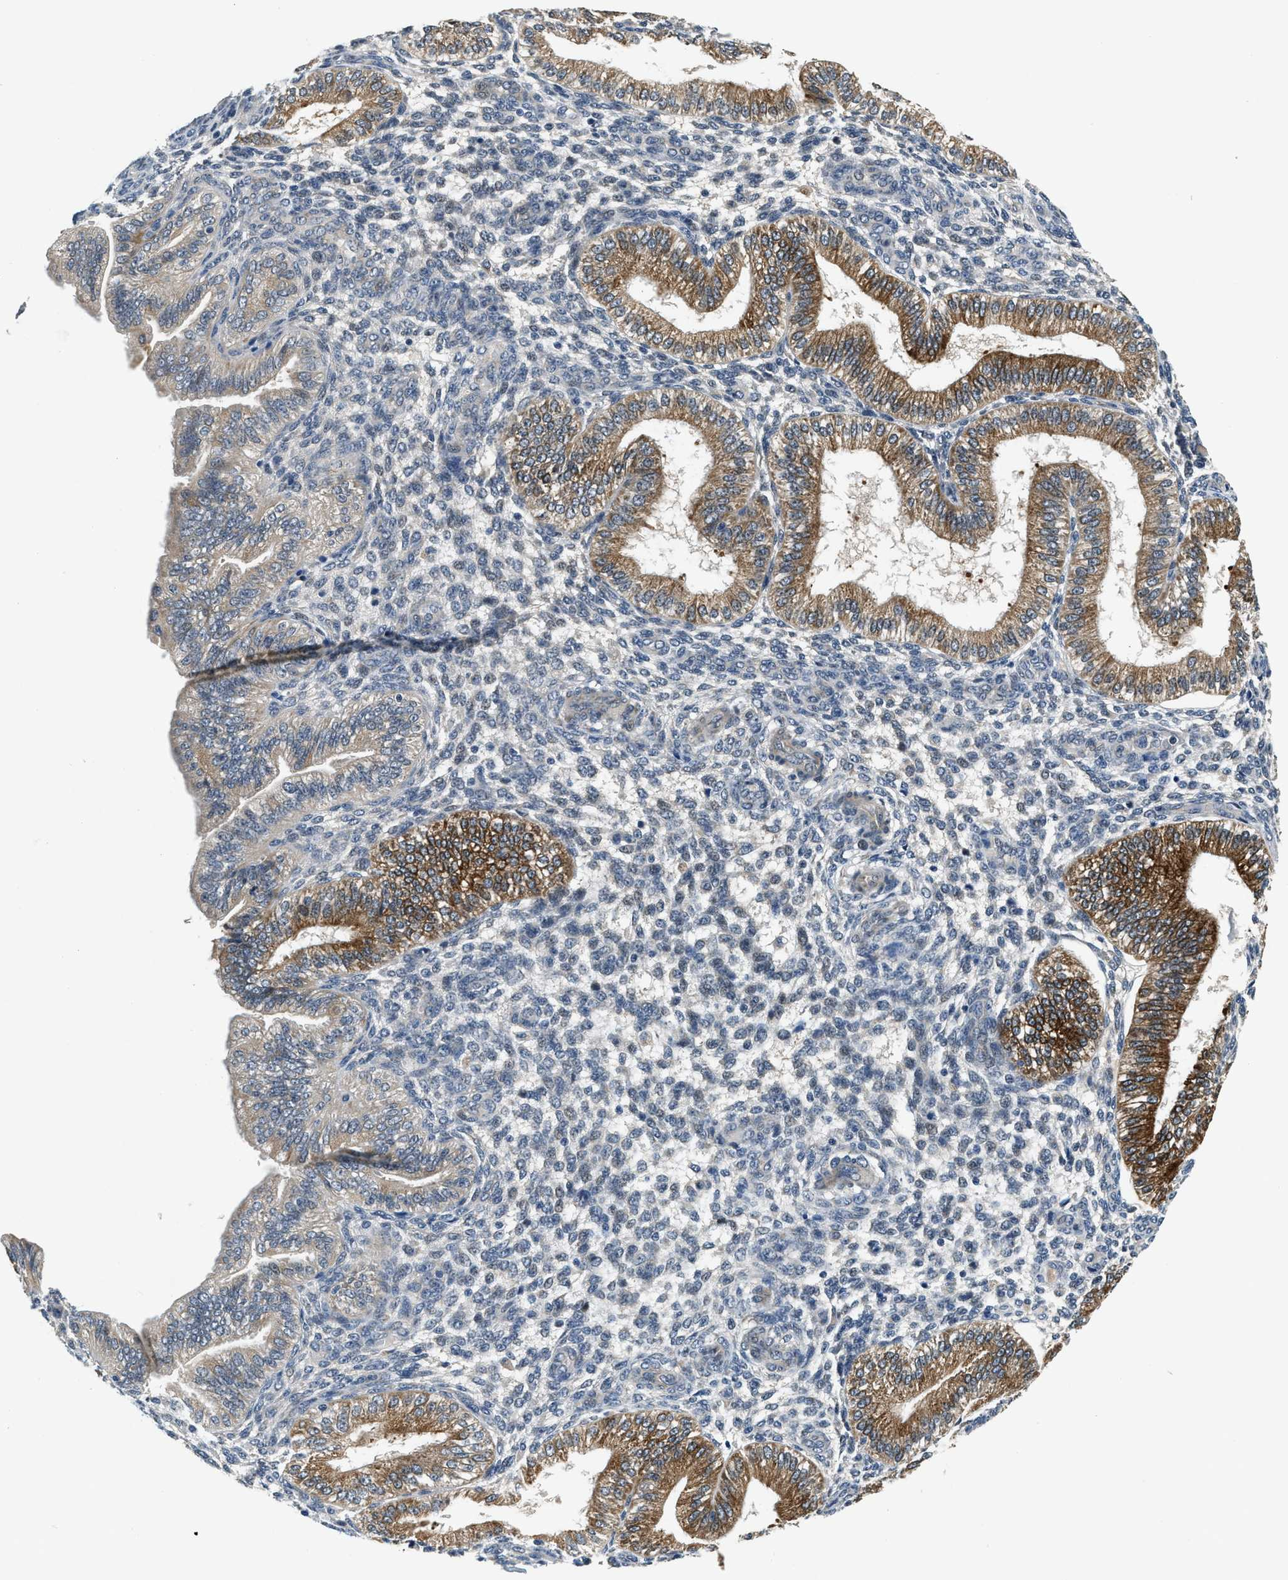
{"staining": {"intensity": "negative", "quantity": "none", "location": "none"}, "tissue": "endometrium", "cell_type": "Cells in endometrial stroma", "image_type": "normal", "snomed": [{"axis": "morphology", "description": "Normal tissue, NOS"}, {"axis": "topography", "description": "Endometrium"}], "caption": "There is no significant expression in cells in endometrial stroma of endometrium. Brightfield microscopy of IHC stained with DAB (3,3'-diaminobenzidine) (brown) and hematoxylin (blue), captured at high magnification.", "gene": "YAE1", "patient": {"sex": "female", "age": 39}}